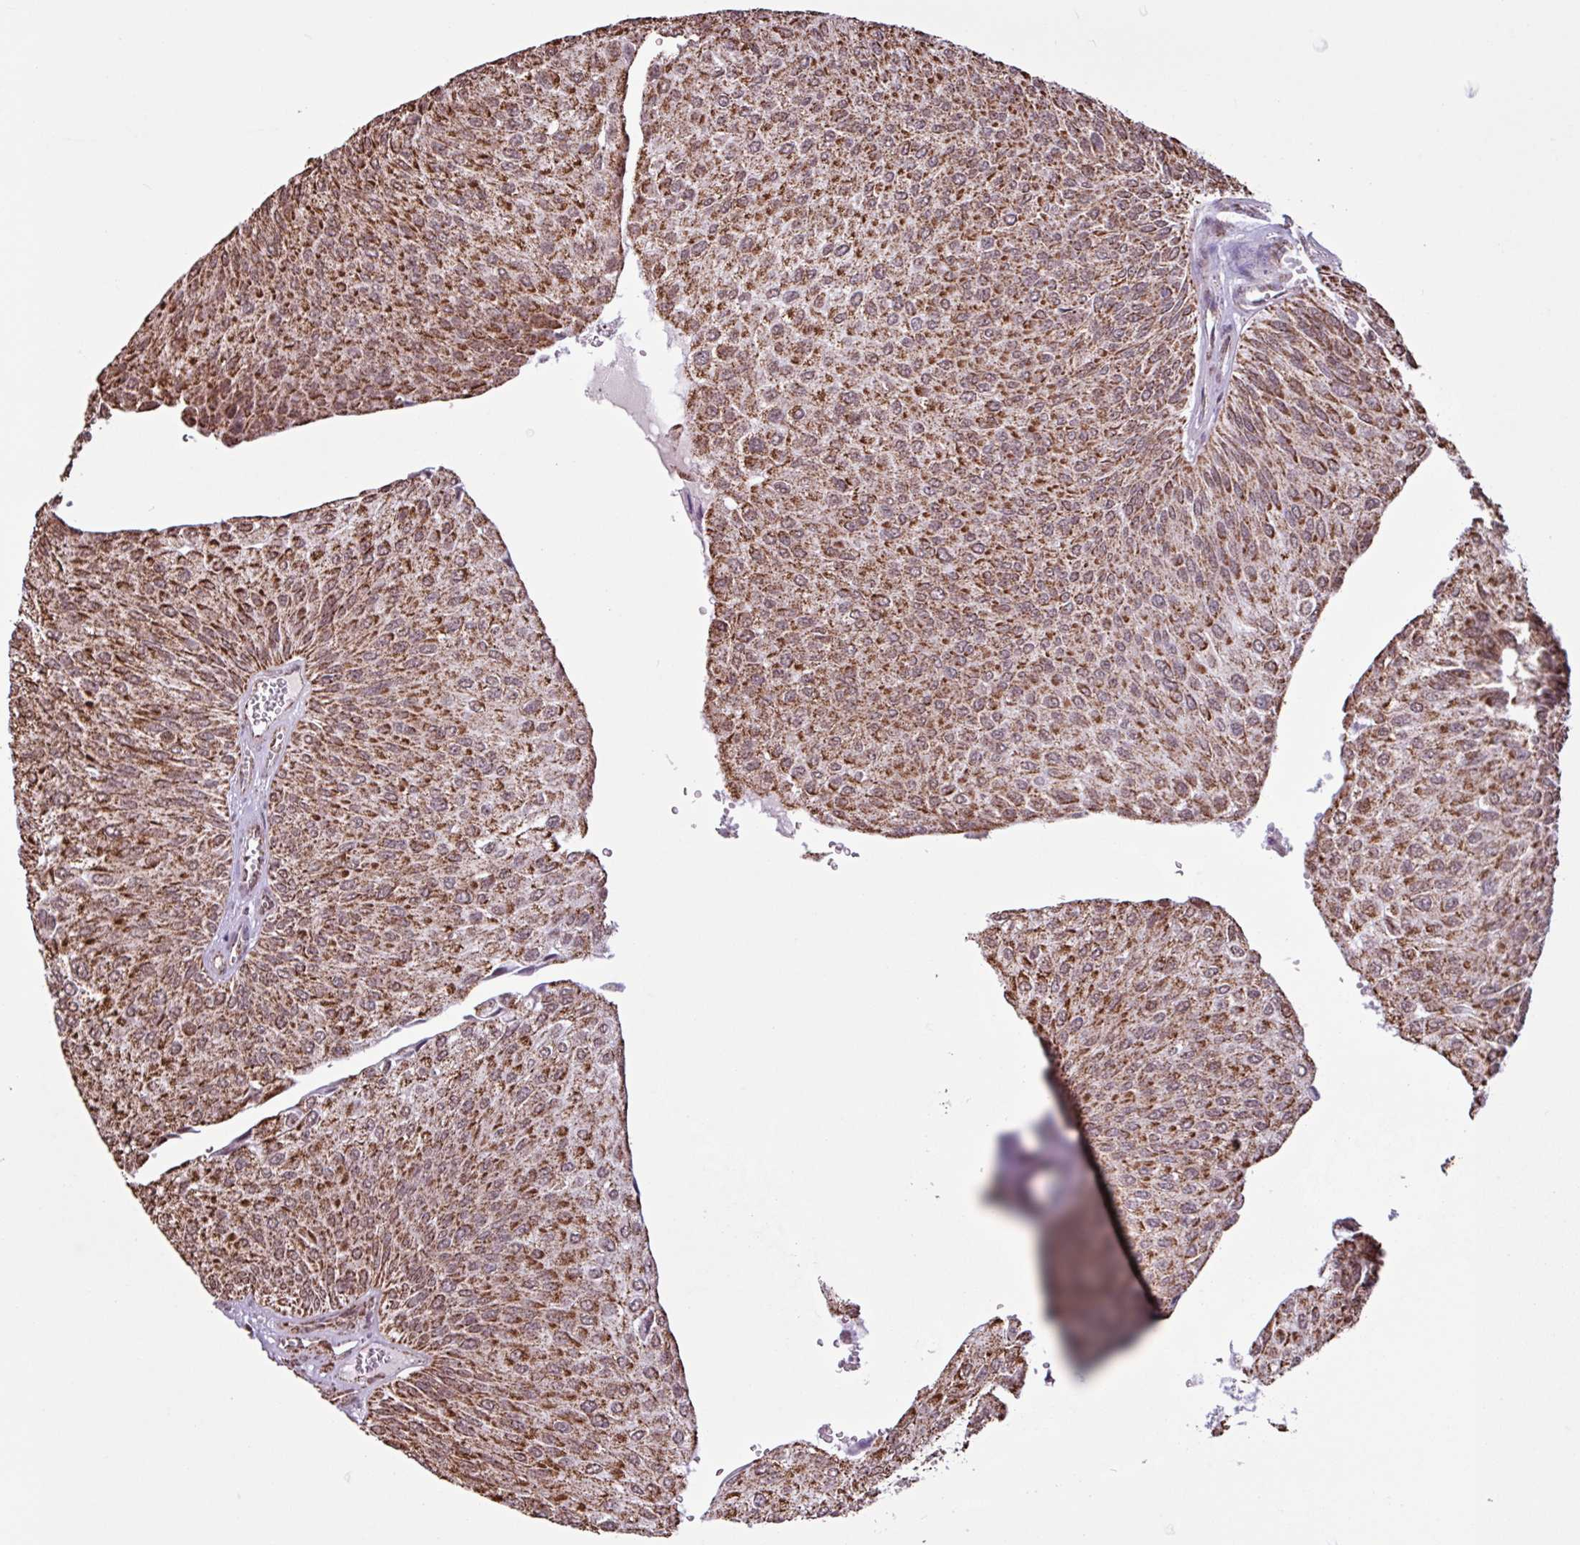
{"staining": {"intensity": "strong", "quantity": ">75%", "location": "cytoplasmic/membranous"}, "tissue": "urothelial cancer", "cell_type": "Tumor cells", "image_type": "cancer", "snomed": [{"axis": "morphology", "description": "Urothelial carcinoma, NOS"}, {"axis": "topography", "description": "Urinary bladder"}], "caption": "There is high levels of strong cytoplasmic/membranous positivity in tumor cells of urothelial cancer, as demonstrated by immunohistochemical staining (brown color).", "gene": "ALG8", "patient": {"sex": "male", "age": 67}}